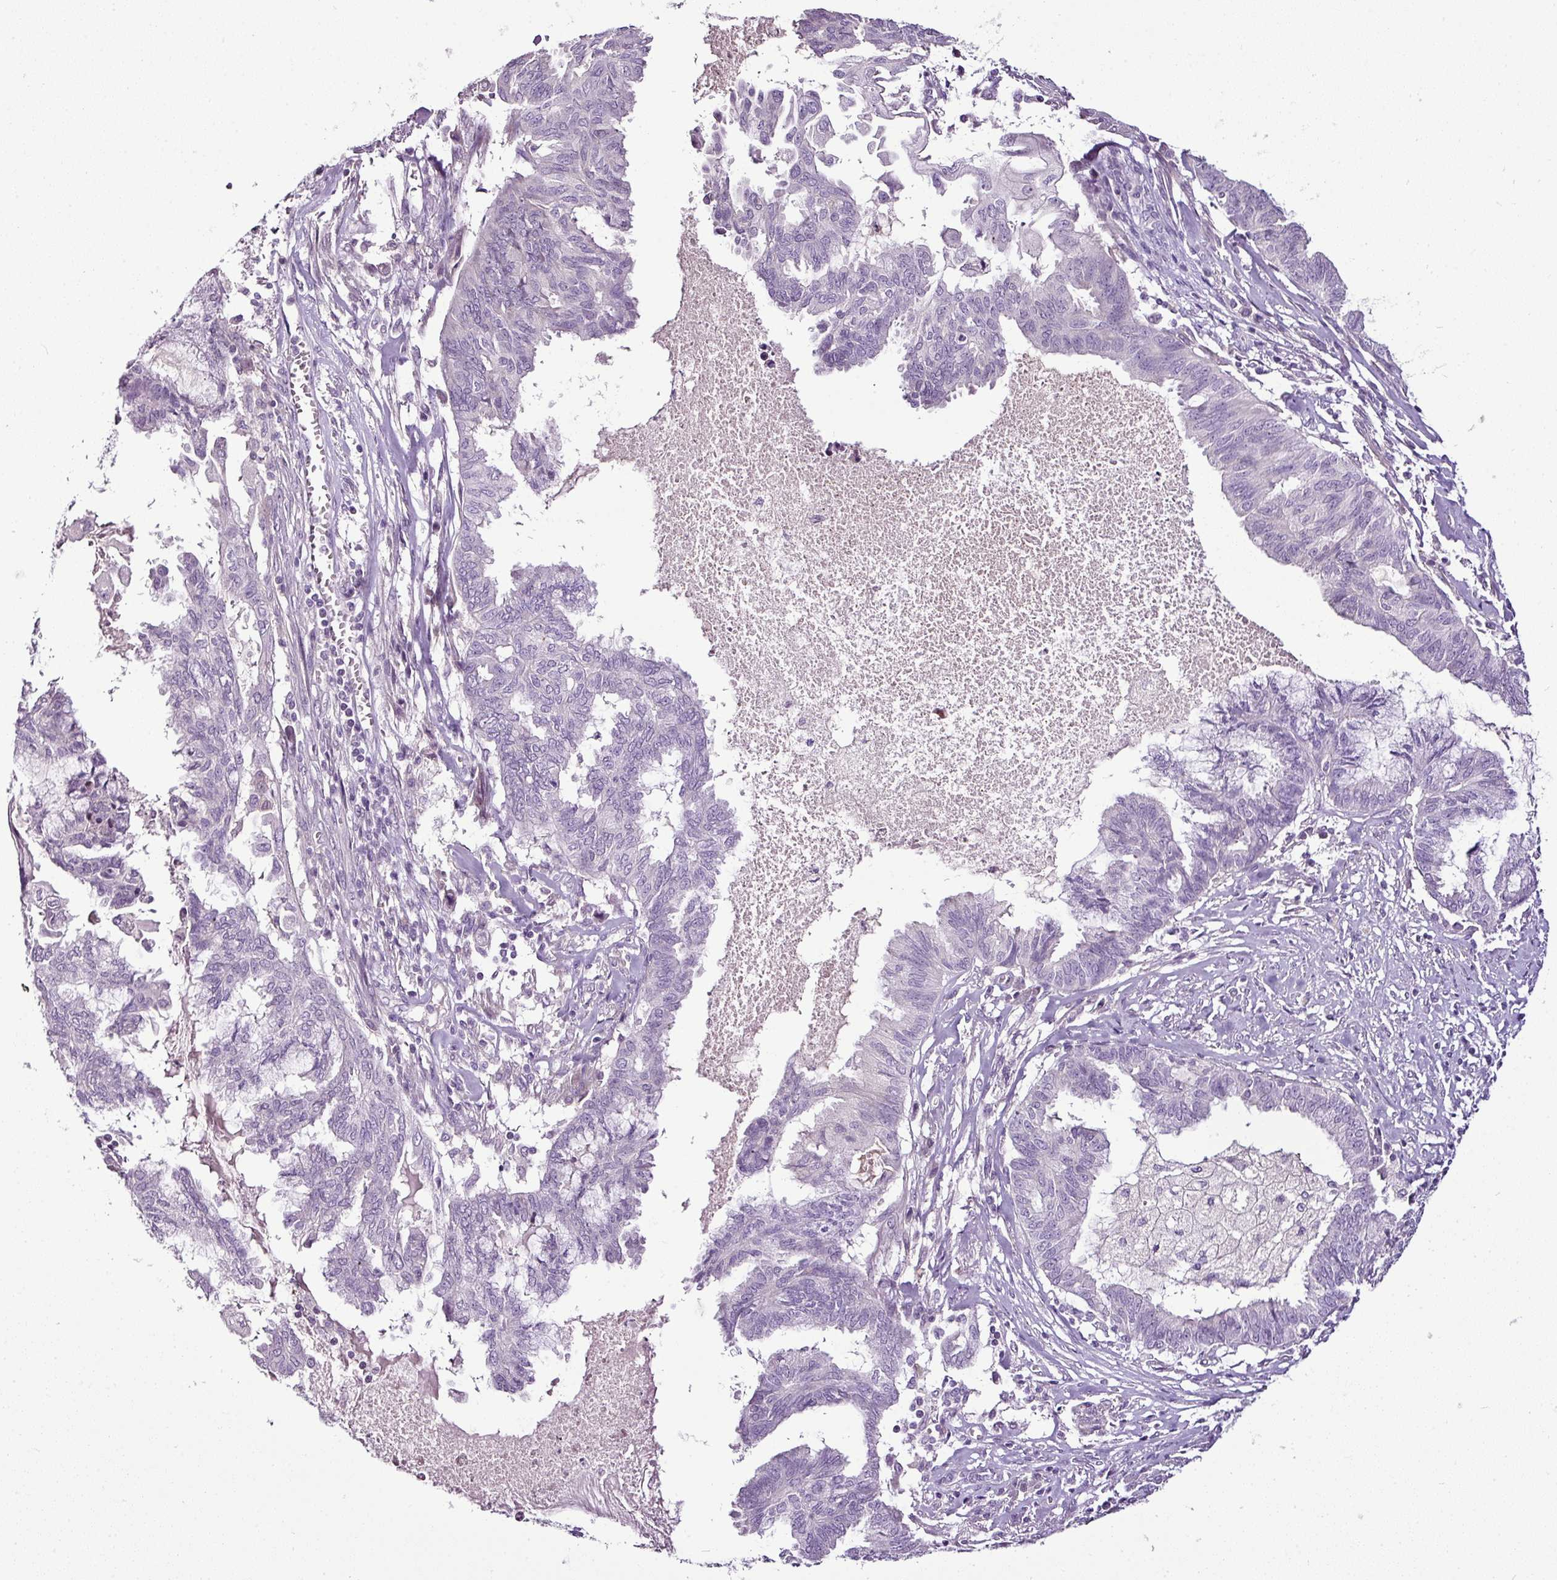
{"staining": {"intensity": "negative", "quantity": "none", "location": "none"}, "tissue": "endometrial cancer", "cell_type": "Tumor cells", "image_type": "cancer", "snomed": [{"axis": "morphology", "description": "Adenocarcinoma, NOS"}, {"axis": "topography", "description": "Endometrium"}], "caption": "An image of adenocarcinoma (endometrial) stained for a protein exhibits no brown staining in tumor cells. Brightfield microscopy of IHC stained with DAB (3,3'-diaminobenzidine) (brown) and hematoxylin (blue), captured at high magnification.", "gene": "TEX30", "patient": {"sex": "female", "age": 86}}